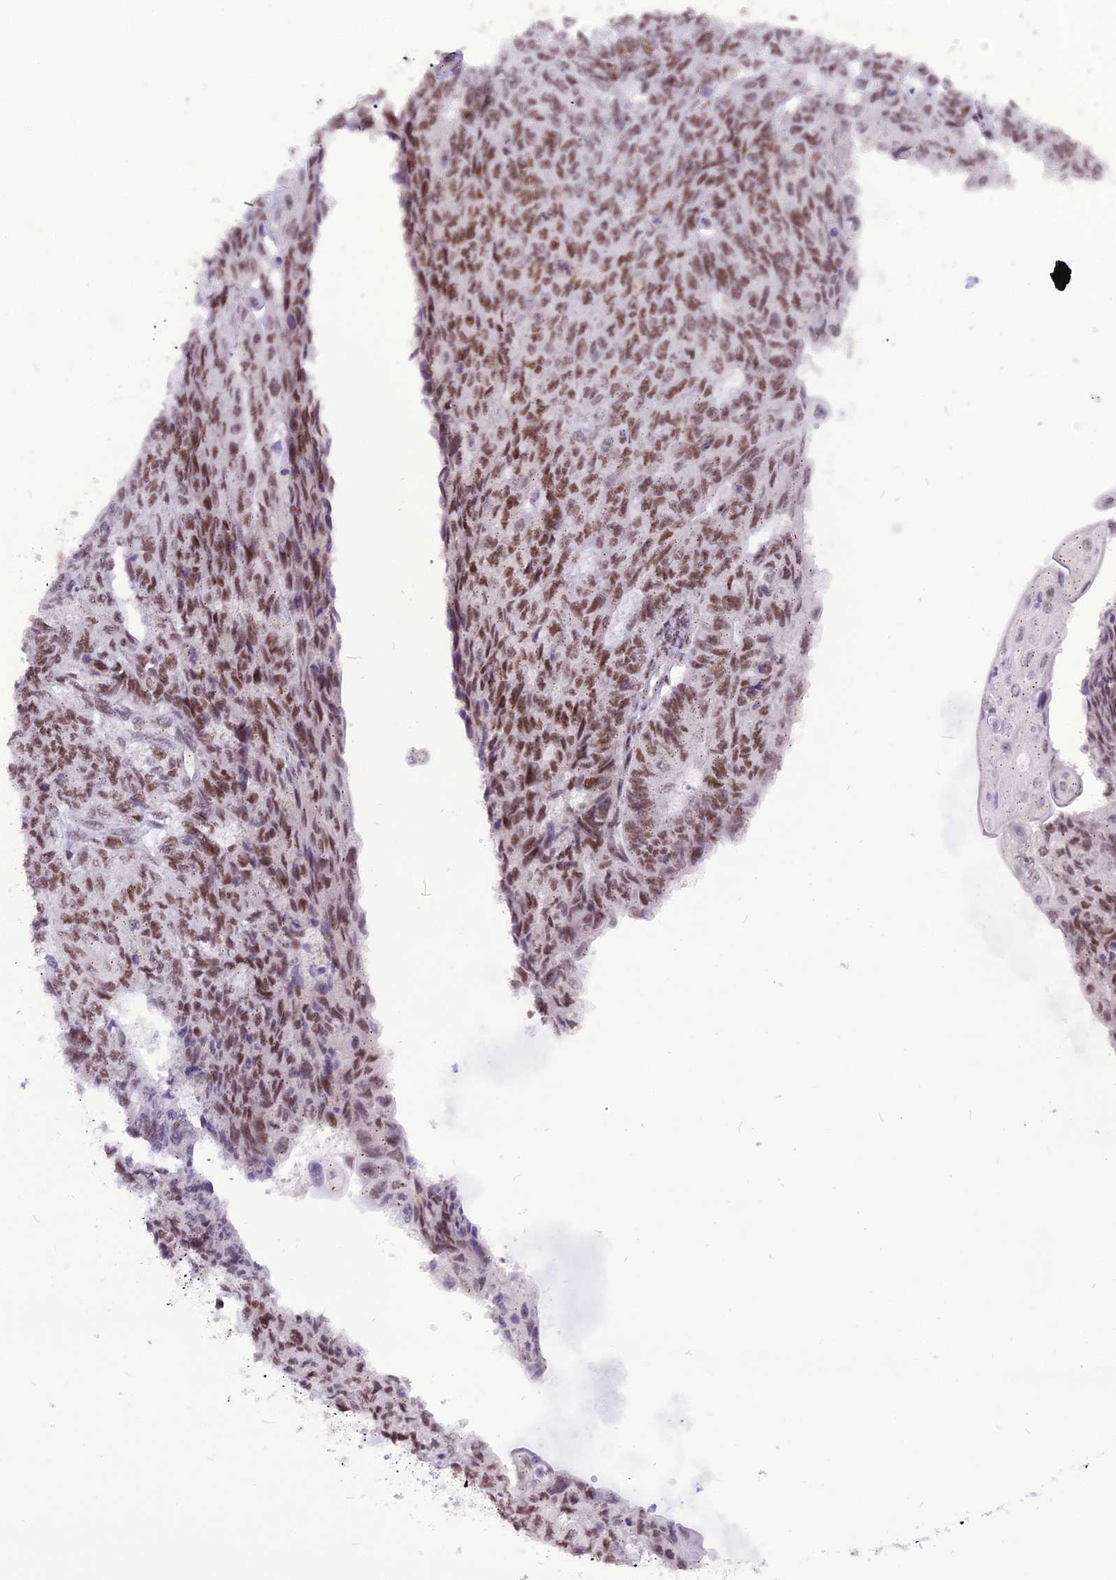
{"staining": {"intensity": "moderate", "quantity": ">75%", "location": "nuclear"}, "tissue": "endometrial cancer", "cell_type": "Tumor cells", "image_type": "cancer", "snomed": [{"axis": "morphology", "description": "Adenocarcinoma, NOS"}, {"axis": "topography", "description": "Endometrium"}], "caption": "Protein expression by immunohistochemistry reveals moderate nuclear staining in about >75% of tumor cells in endometrial cancer.", "gene": "IRF2BP1", "patient": {"sex": "female", "age": 32}}